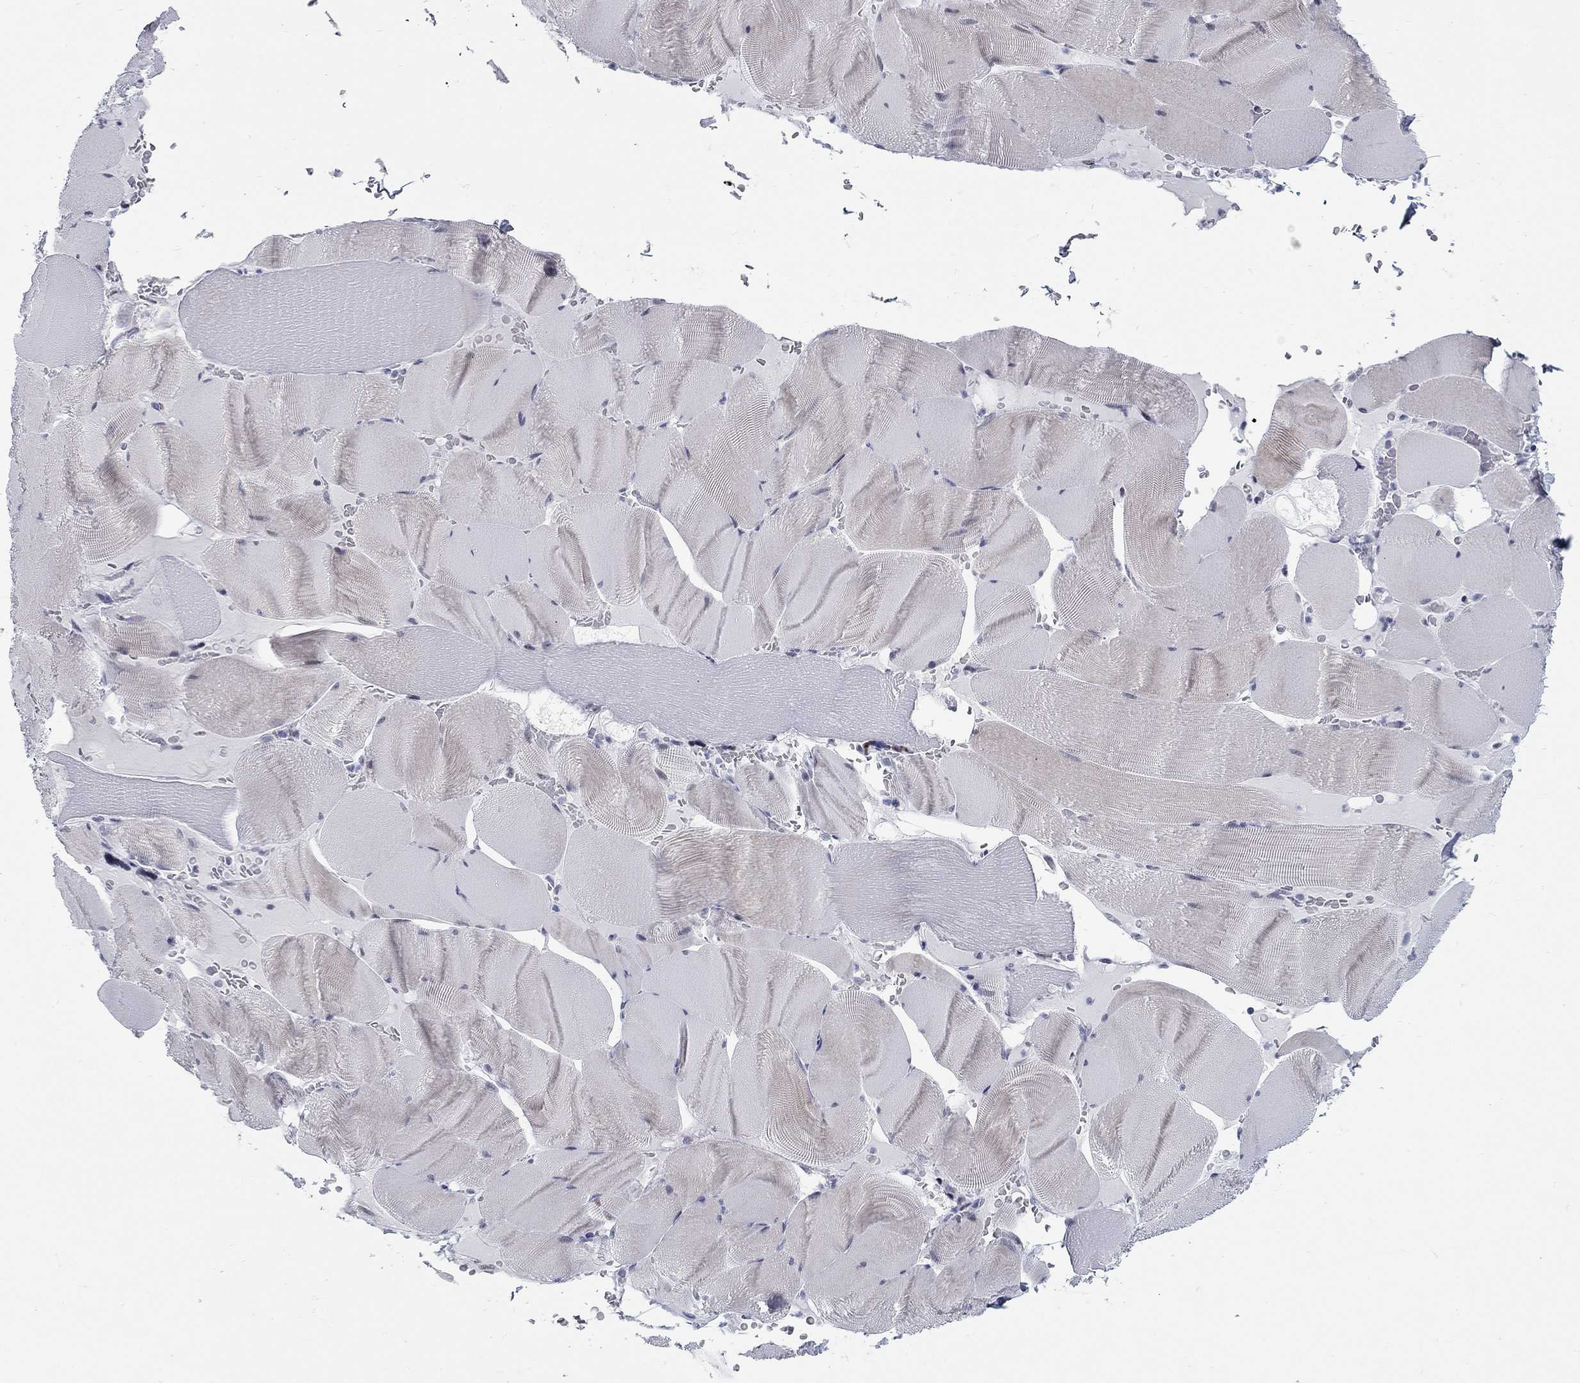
{"staining": {"intensity": "weak", "quantity": "<25%", "location": "cytoplasmic/membranous"}, "tissue": "skeletal muscle", "cell_type": "Myocytes", "image_type": "normal", "snomed": [{"axis": "morphology", "description": "Normal tissue, NOS"}, {"axis": "topography", "description": "Skeletal muscle"}], "caption": "Micrograph shows no protein staining in myocytes of benign skeletal muscle. (DAB (3,3'-diaminobenzidine) immunohistochemistry with hematoxylin counter stain).", "gene": "ASF1B", "patient": {"sex": "male", "age": 56}}